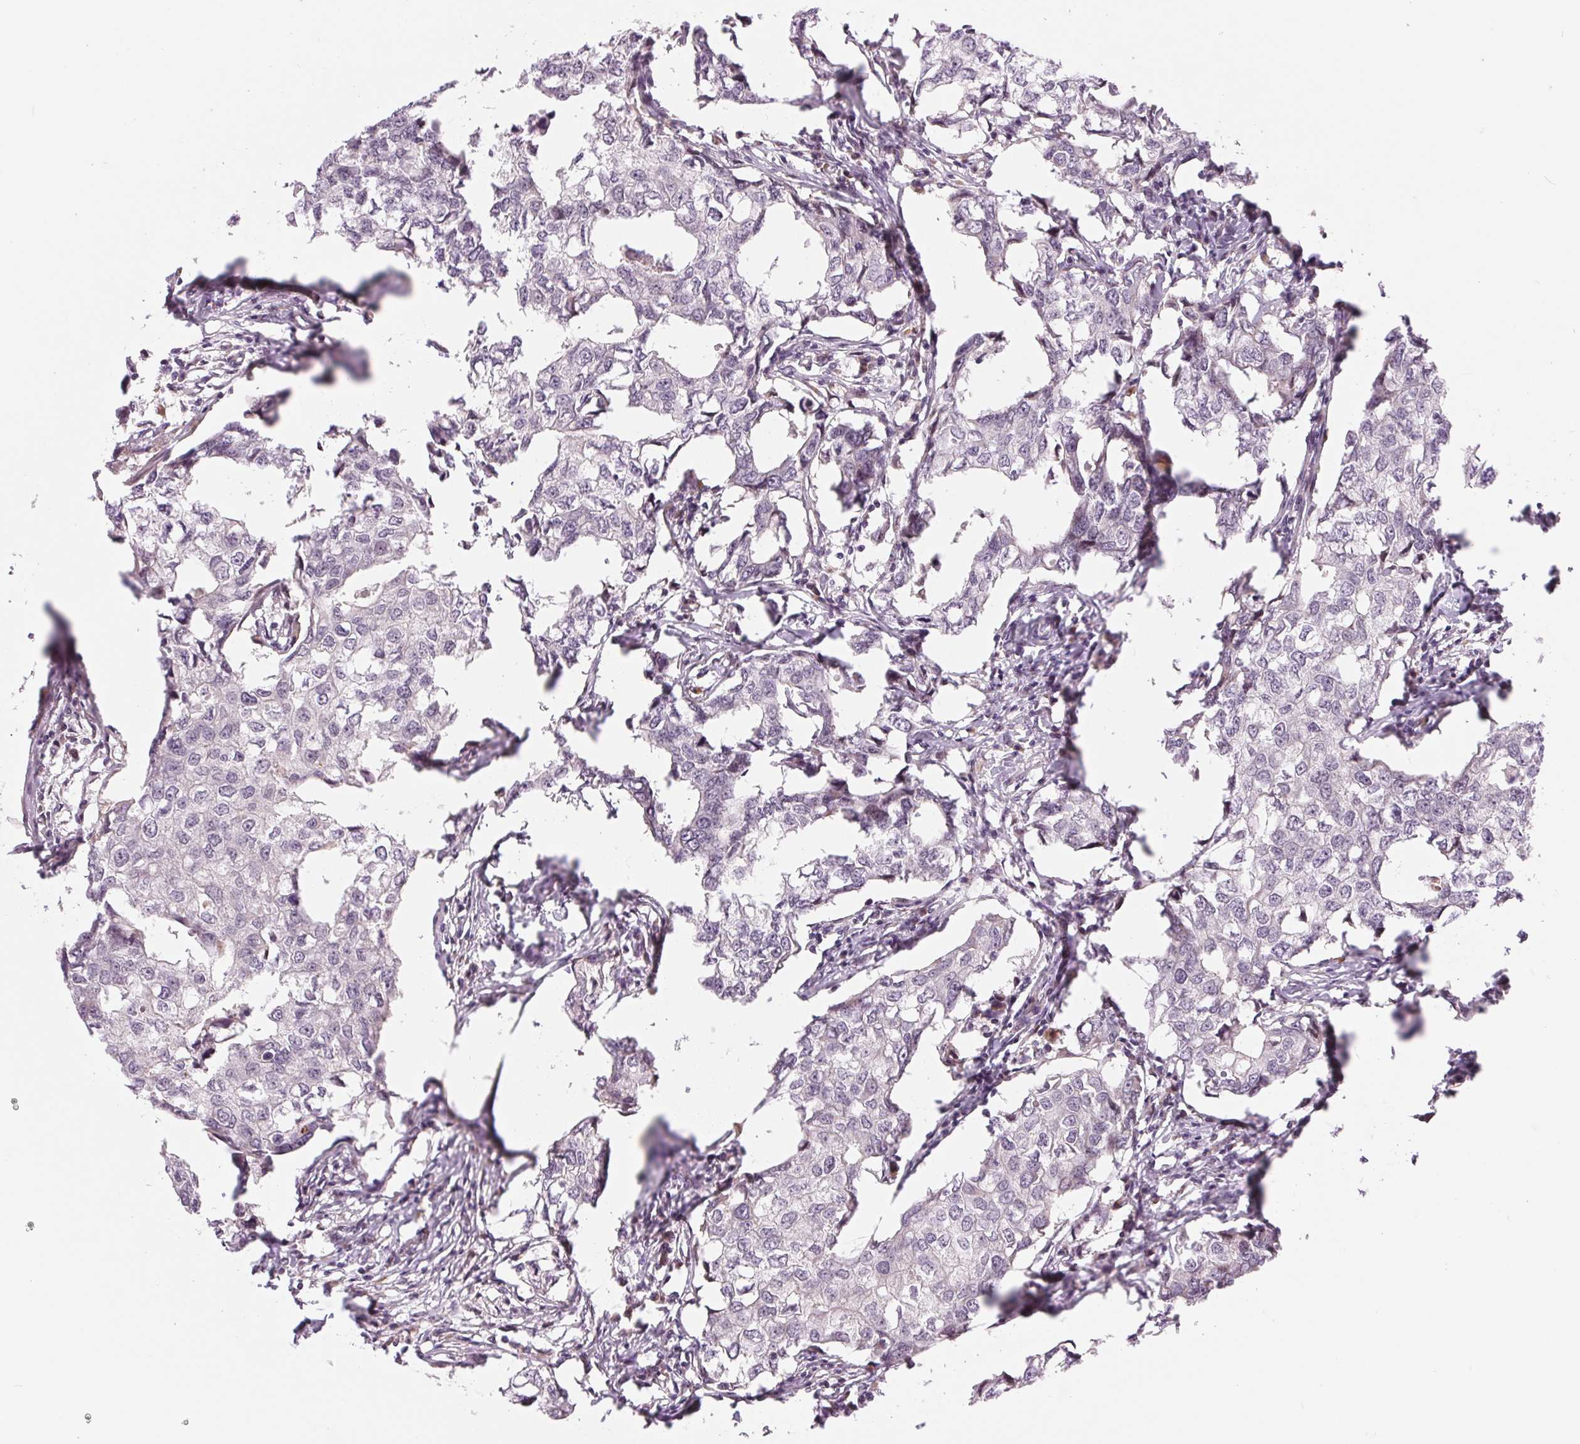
{"staining": {"intensity": "negative", "quantity": "none", "location": "none"}, "tissue": "breast cancer", "cell_type": "Tumor cells", "image_type": "cancer", "snomed": [{"axis": "morphology", "description": "Duct carcinoma"}, {"axis": "topography", "description": "Breast"}], "caption": "IHC of breast cancer (infiltrating ductal carcinoma) displays no expression in tumor cells.", "gene": "ARHGAP32", "patient": {"sex": "female", "age": 27}}